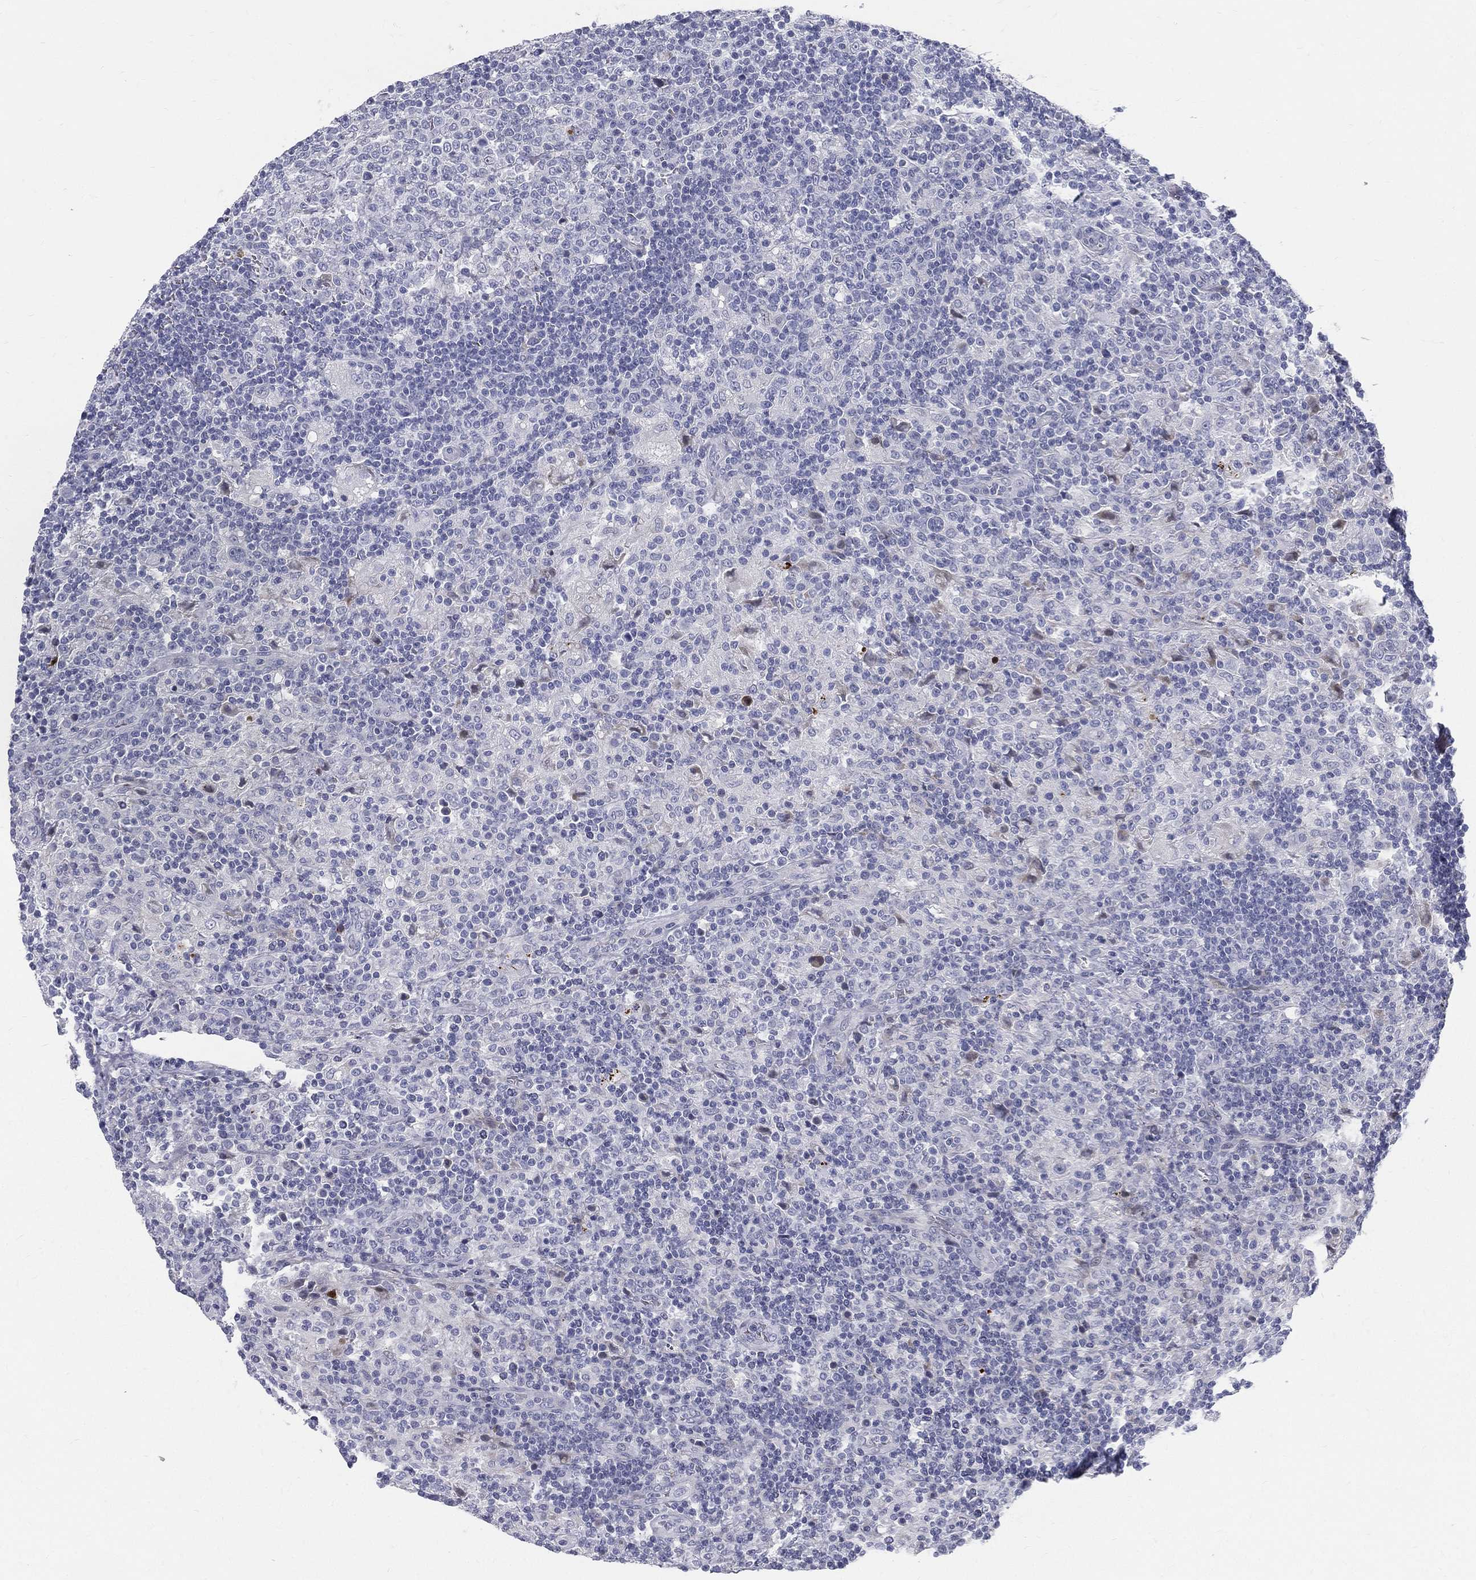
{"staining": {"intensity": "negative", "quantity": "none", "location": "none"}, "tissue": "lymphoma", "cell_type": "Tumor cells", "image_type": "cancer", "snomed": [{"axis": "morphology", "description": "Hodgkin's disease, NOS"}, {"axis": "topography", "description": "Lymph node"}], "caption": "Immunohistochemistry (IHC) photomicrograph of neoplastic tissue: human lymphoma stained with DAB (3,3'-diaminobenzidine) shows no significant protein staining in tumor cells.", "gene": "SPPL2C", "patient": {"sex": "male", "age": 70}}